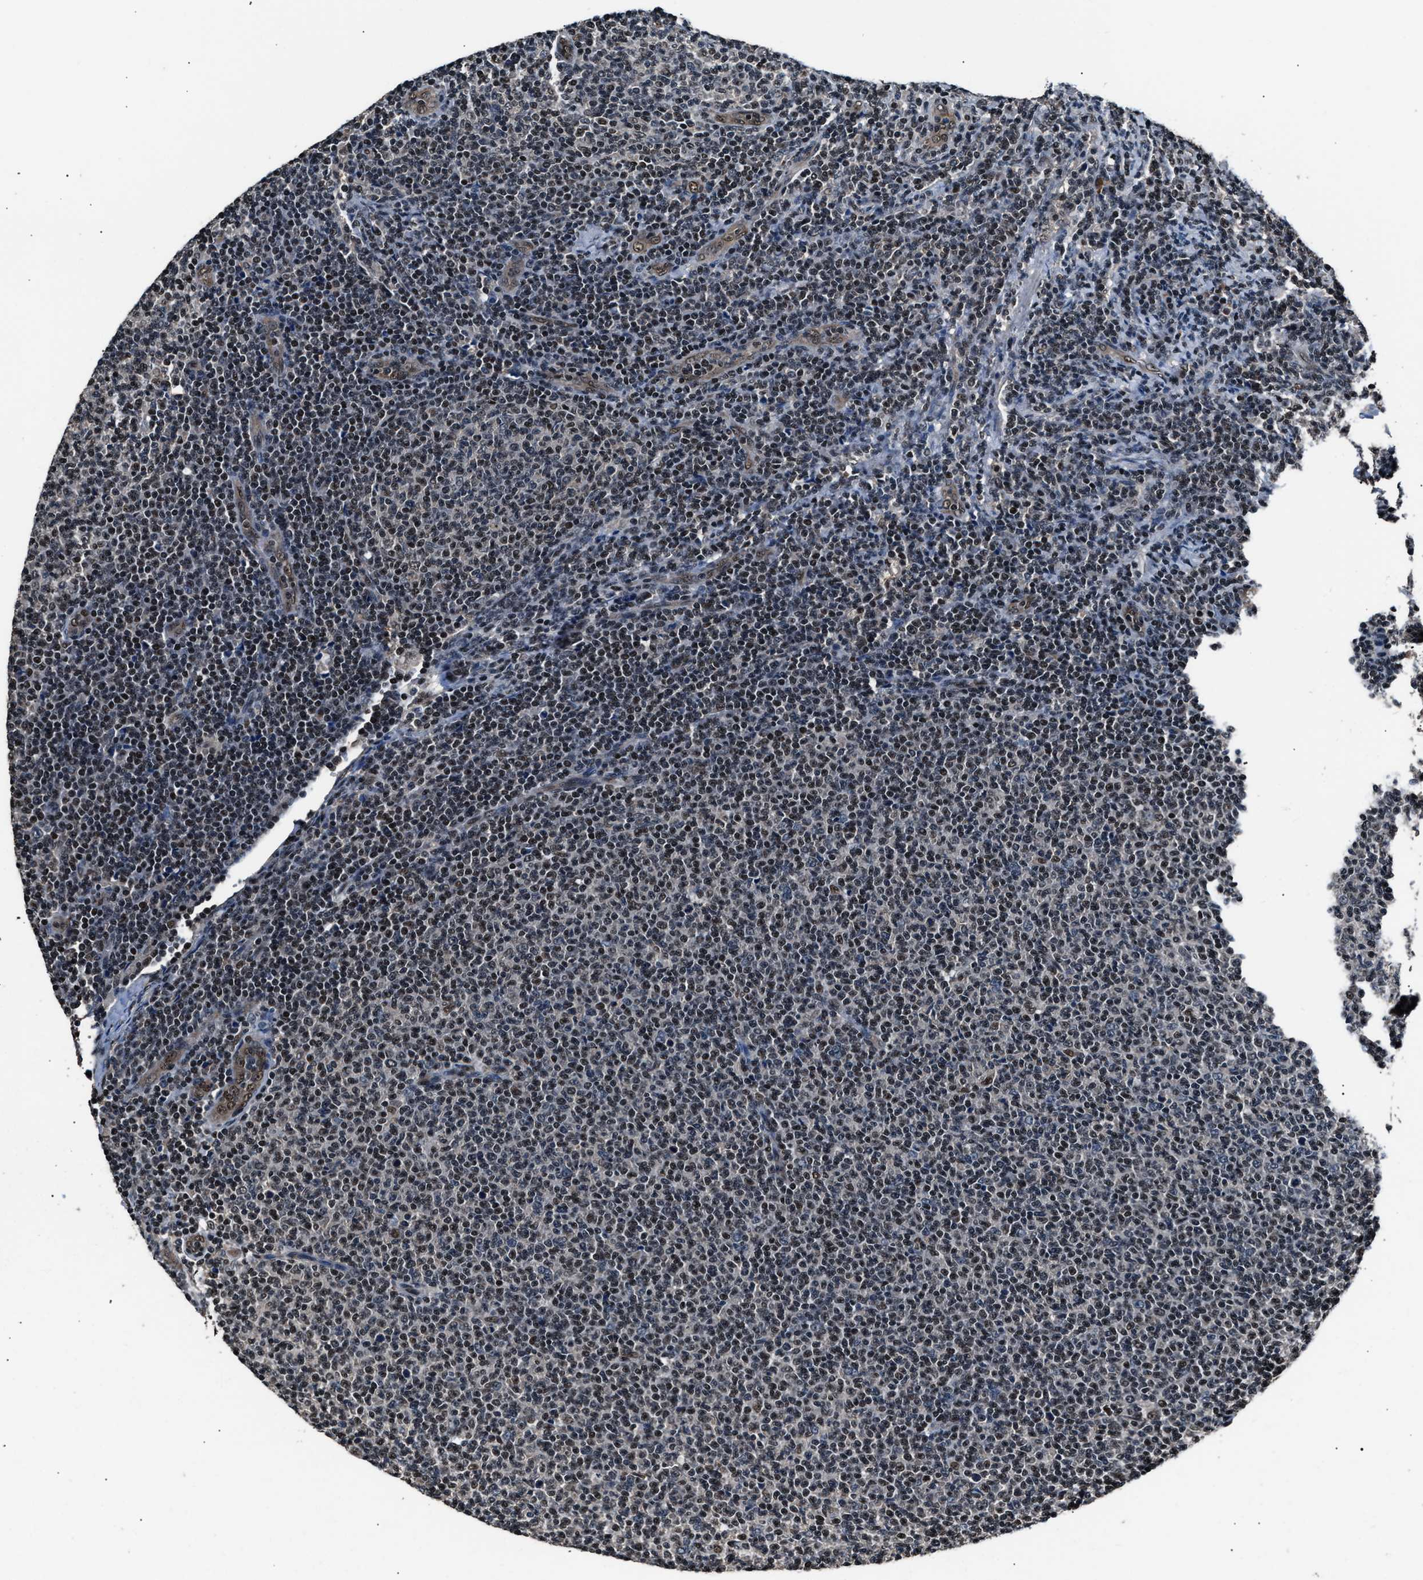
{"staining": {"intensity": "weak", "quantity": "25%-75%", "location": "nuclear"}, "tissue": "lymphoma", "cell_type": "Tumor cells", "image_type": "cancer", "snomed": [{"axis": "morphology", "description": "Malignant lymphoma, non-Hodgkin's type, Low grade"}, {"axis": "topography", "description": "Lymph node"}], "caption": "Immunohistochemistry histopathology image of neoplastic tissue: malignant lymphoma, non-Hodgkin's type (low-grade) stained using immunohistochemistry (IHC) reveals low levels of weak protein expression localized specifically in the nuclear of tumor cells, appearing as a nuclear brown color.", "gene": "DFFA", "patient": {"sex": "male", "age": 66}}